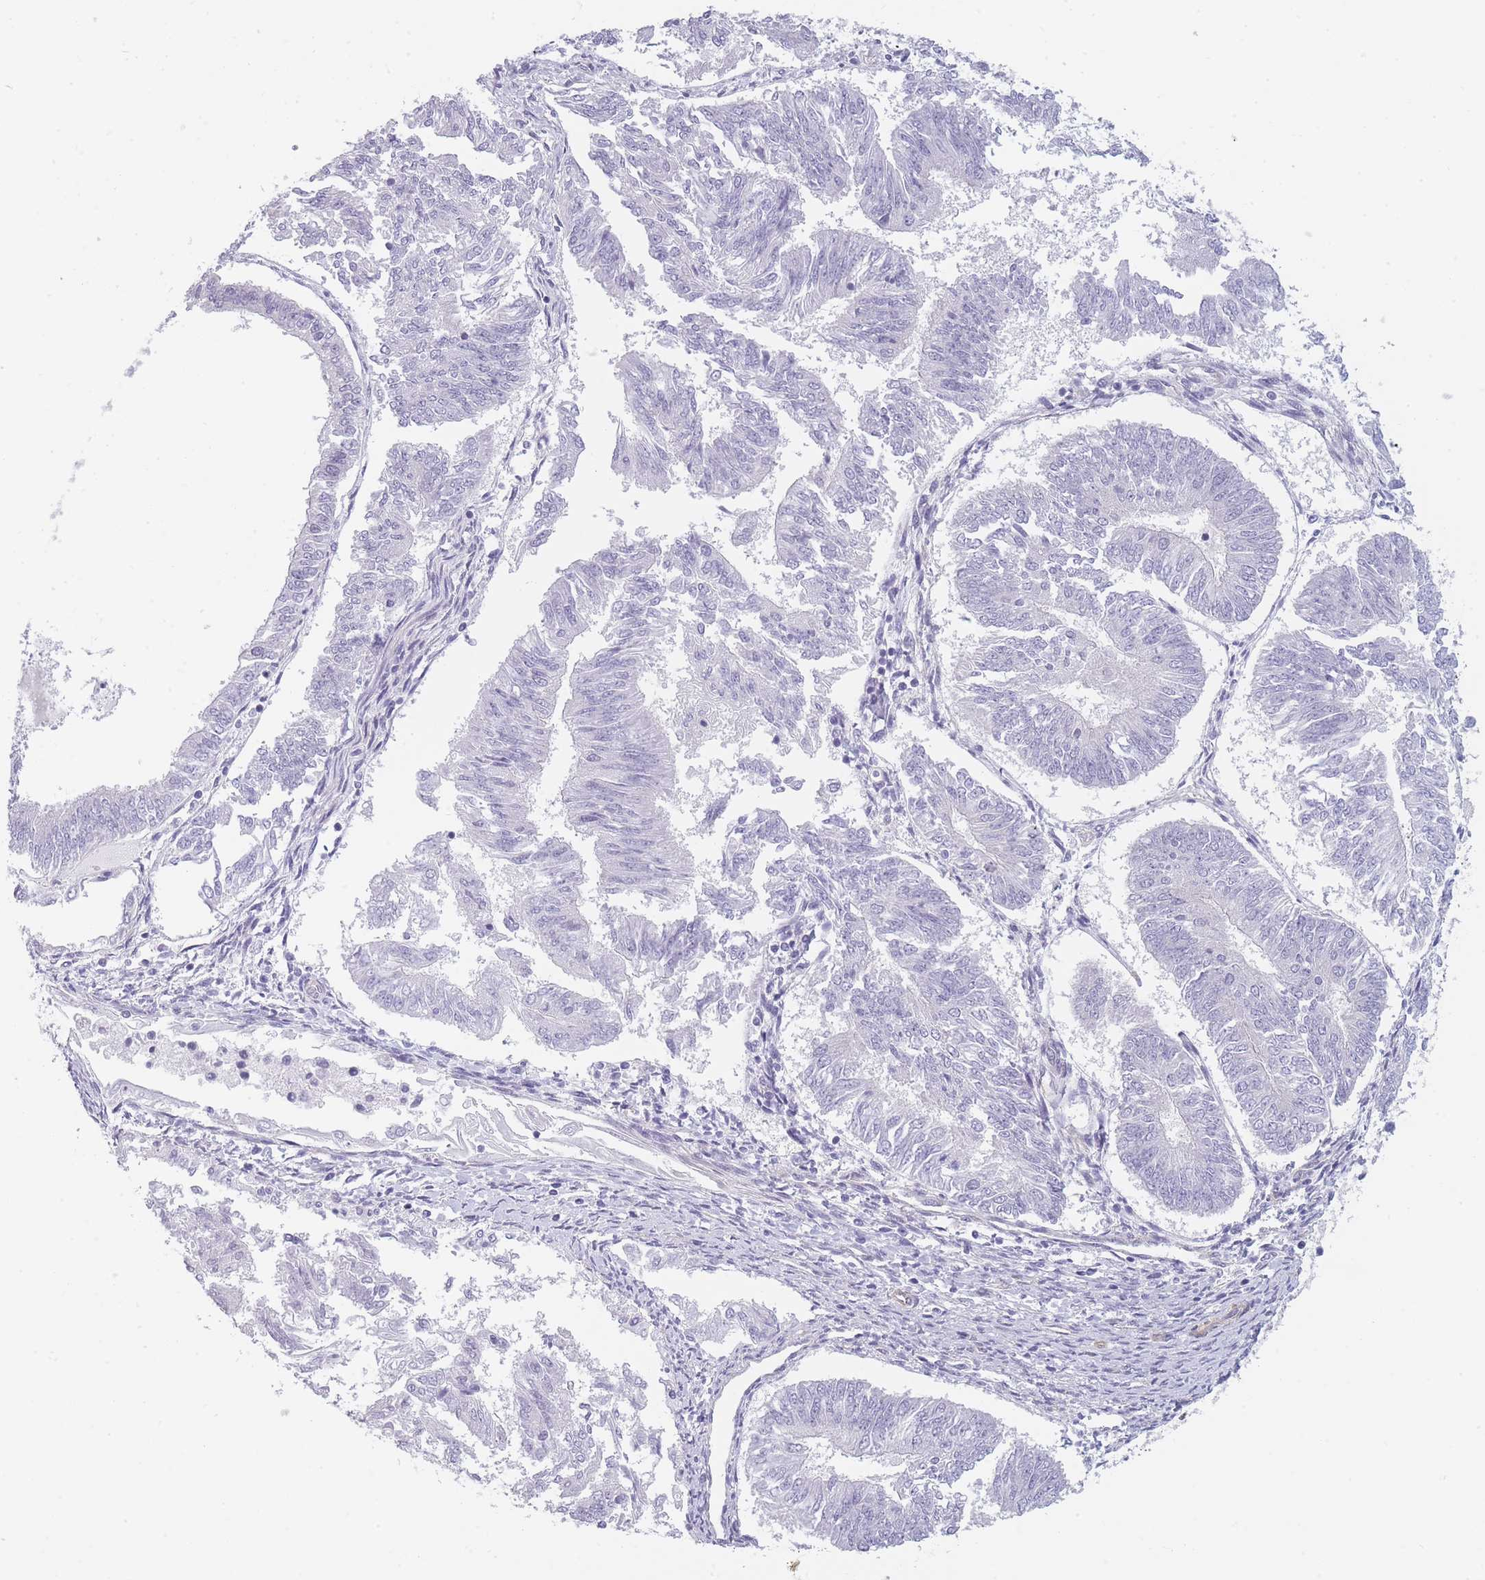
{"staining": {"intensity": "negative", "quantity": "none", "location": "none"}, "tissue": "endometrial cancer", "cell_type": "Tumor cells", "image_type": "cancer", "snomed": [{"axis": "morphology", "description": "Adenocarcinoma, NOS"}, {"axis": "topography", "description": "Endometrium"}], "caption": "There is no significant expression in tumor cells of endometrial adenocarcinoma. (DAB IHC visualized using brightfield microscopy, high magnification).", "gene": "OR6B3", "patient": {"sex": "female", "age": 58}}